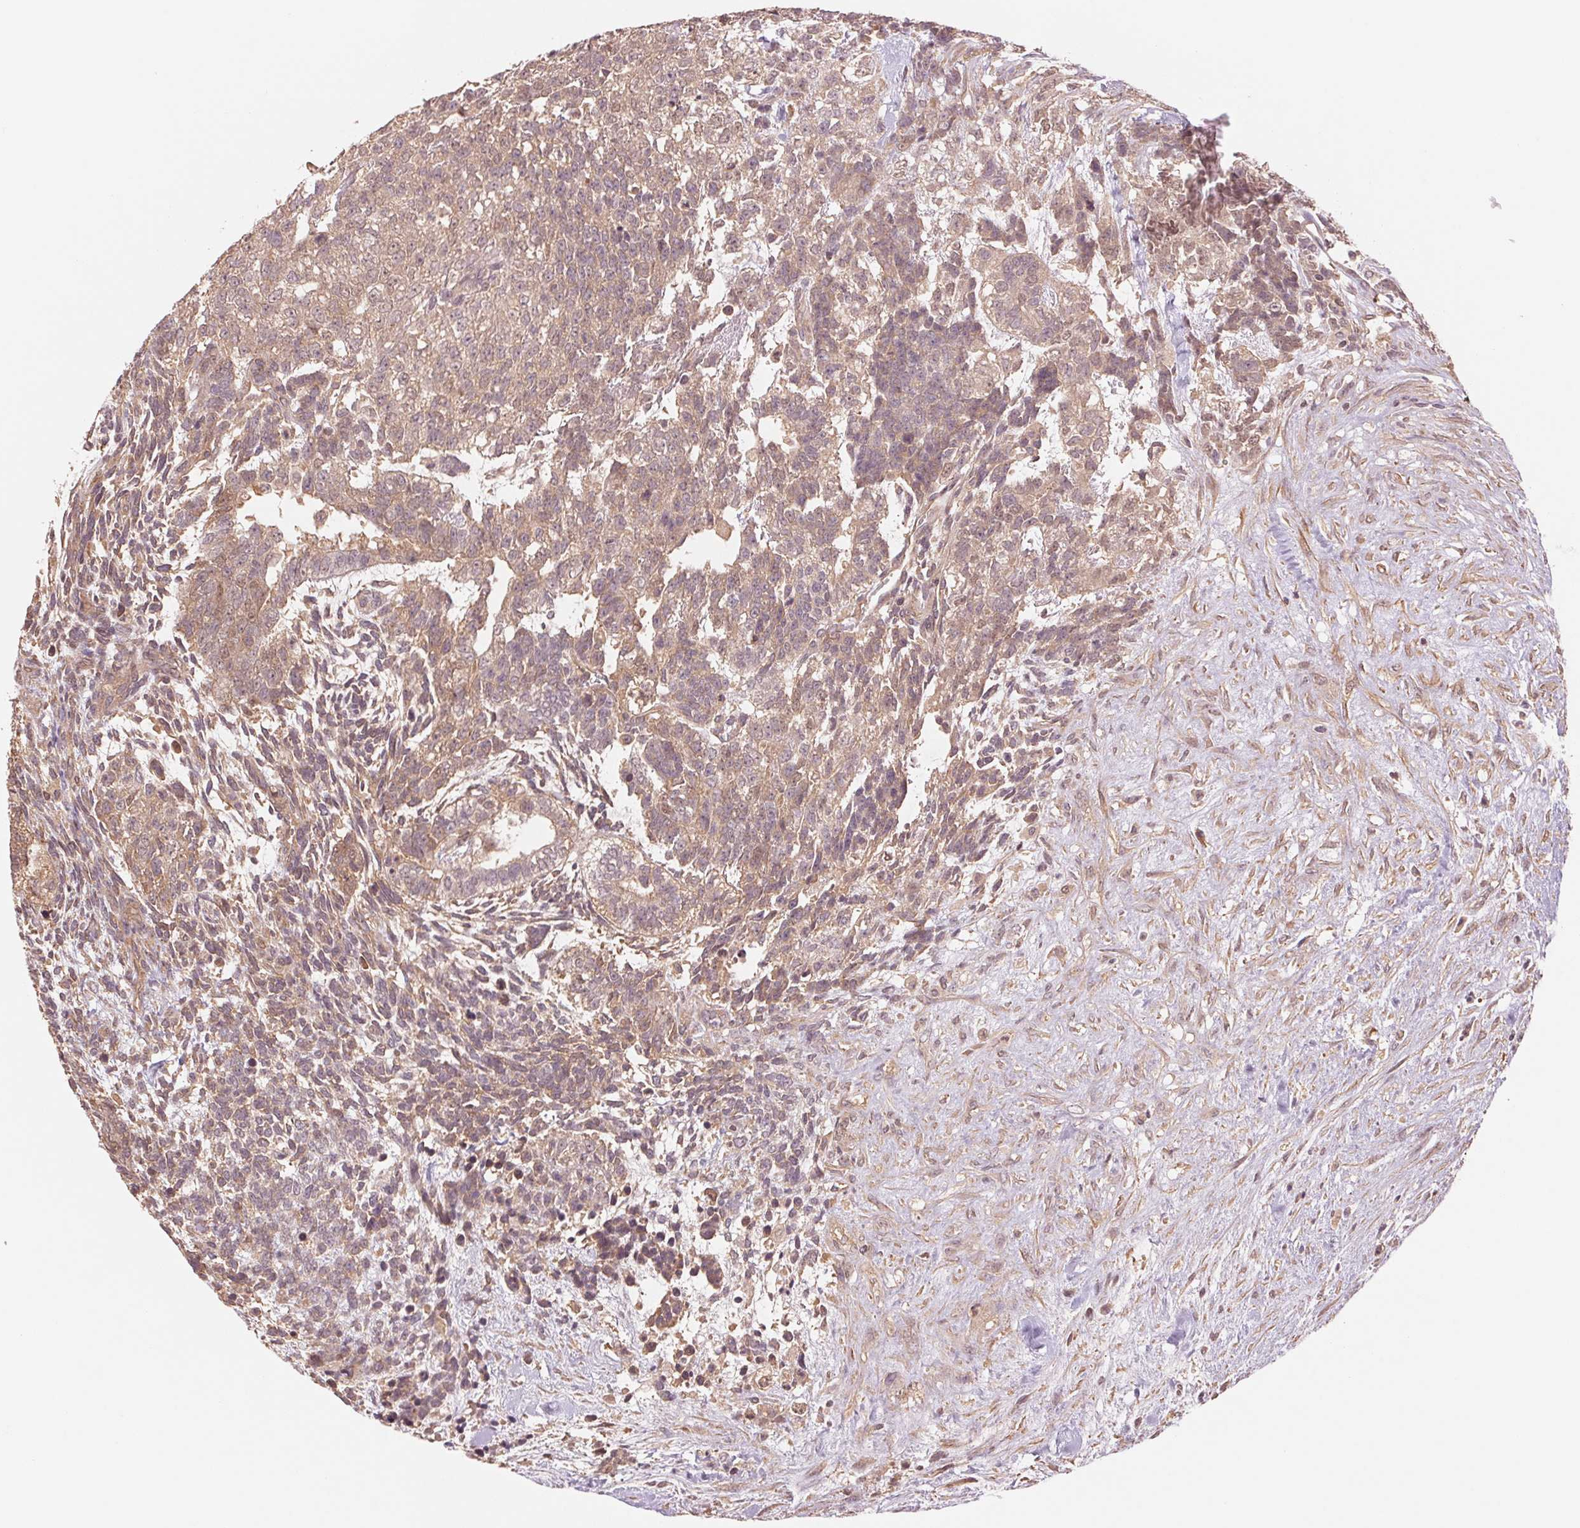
{"staining": {"intensity": "weak", "quantity": ">75%", "location": "cytoplasmic/membranous"}, "tissue": "testis cancer", "cell_type": "Tumor cells", "image_type": "cancer", "snomed": [{"axis": "morphology", "description": "Carcinoma, Embryonal, NOS"}, {"axis": "topography", "description": "Testis"}], "caption": "Tumor cells demonstrate low levels of weak cytoplasmic/membranous expression in about >75% of cells in testis embryonal carcinoma. The protein of interest is stained brown, and the nuclei are stained in blue (DAB (3,3'-diaminobenzidine) IHC with brightfield microscopy, high magnification).", "gene": "PPIA", "patient": {"sex": "male", "age": 23}}